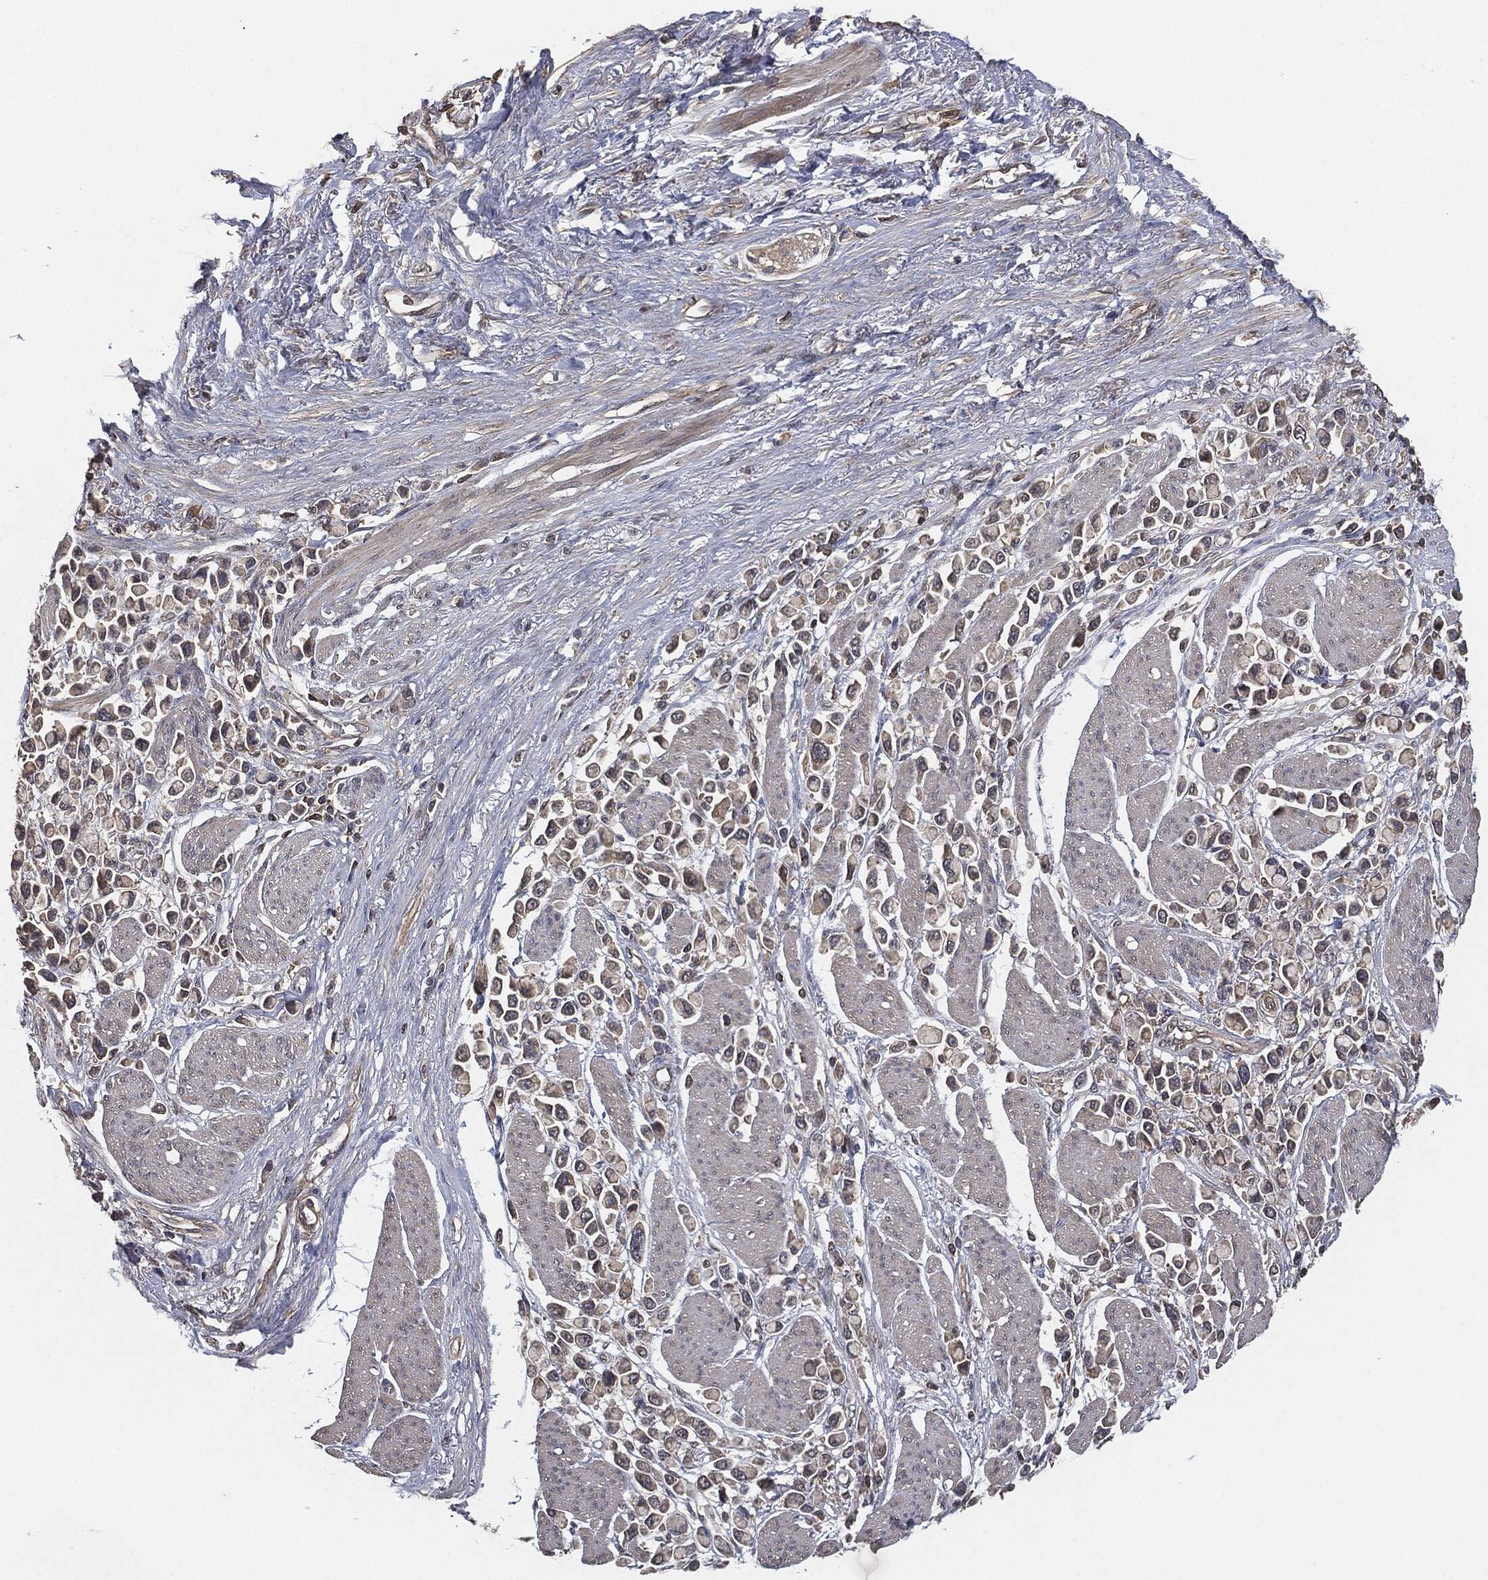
{"staining": {"intensity": "weak", "quantity": "25%-75%", "location": "cytoplasmic/membranous"}, "tissue": "stomach cancer", "cell_type": "Tumor cells", "image_type": "cancer", "snomed": [{"axis": "morphology", "description": "Adenocarcinoma, NOS"}, {"axis": "topography", "description": "Stomach"}], "caption": "This is a histology image of immunohistochemistry (IHC) staining of stomach cancer, which shows weak staining in the cytoplasmic/membranous of tumor cells.", "gene": "ERBIN", "patient": {"sex": "female", "age": 81}}